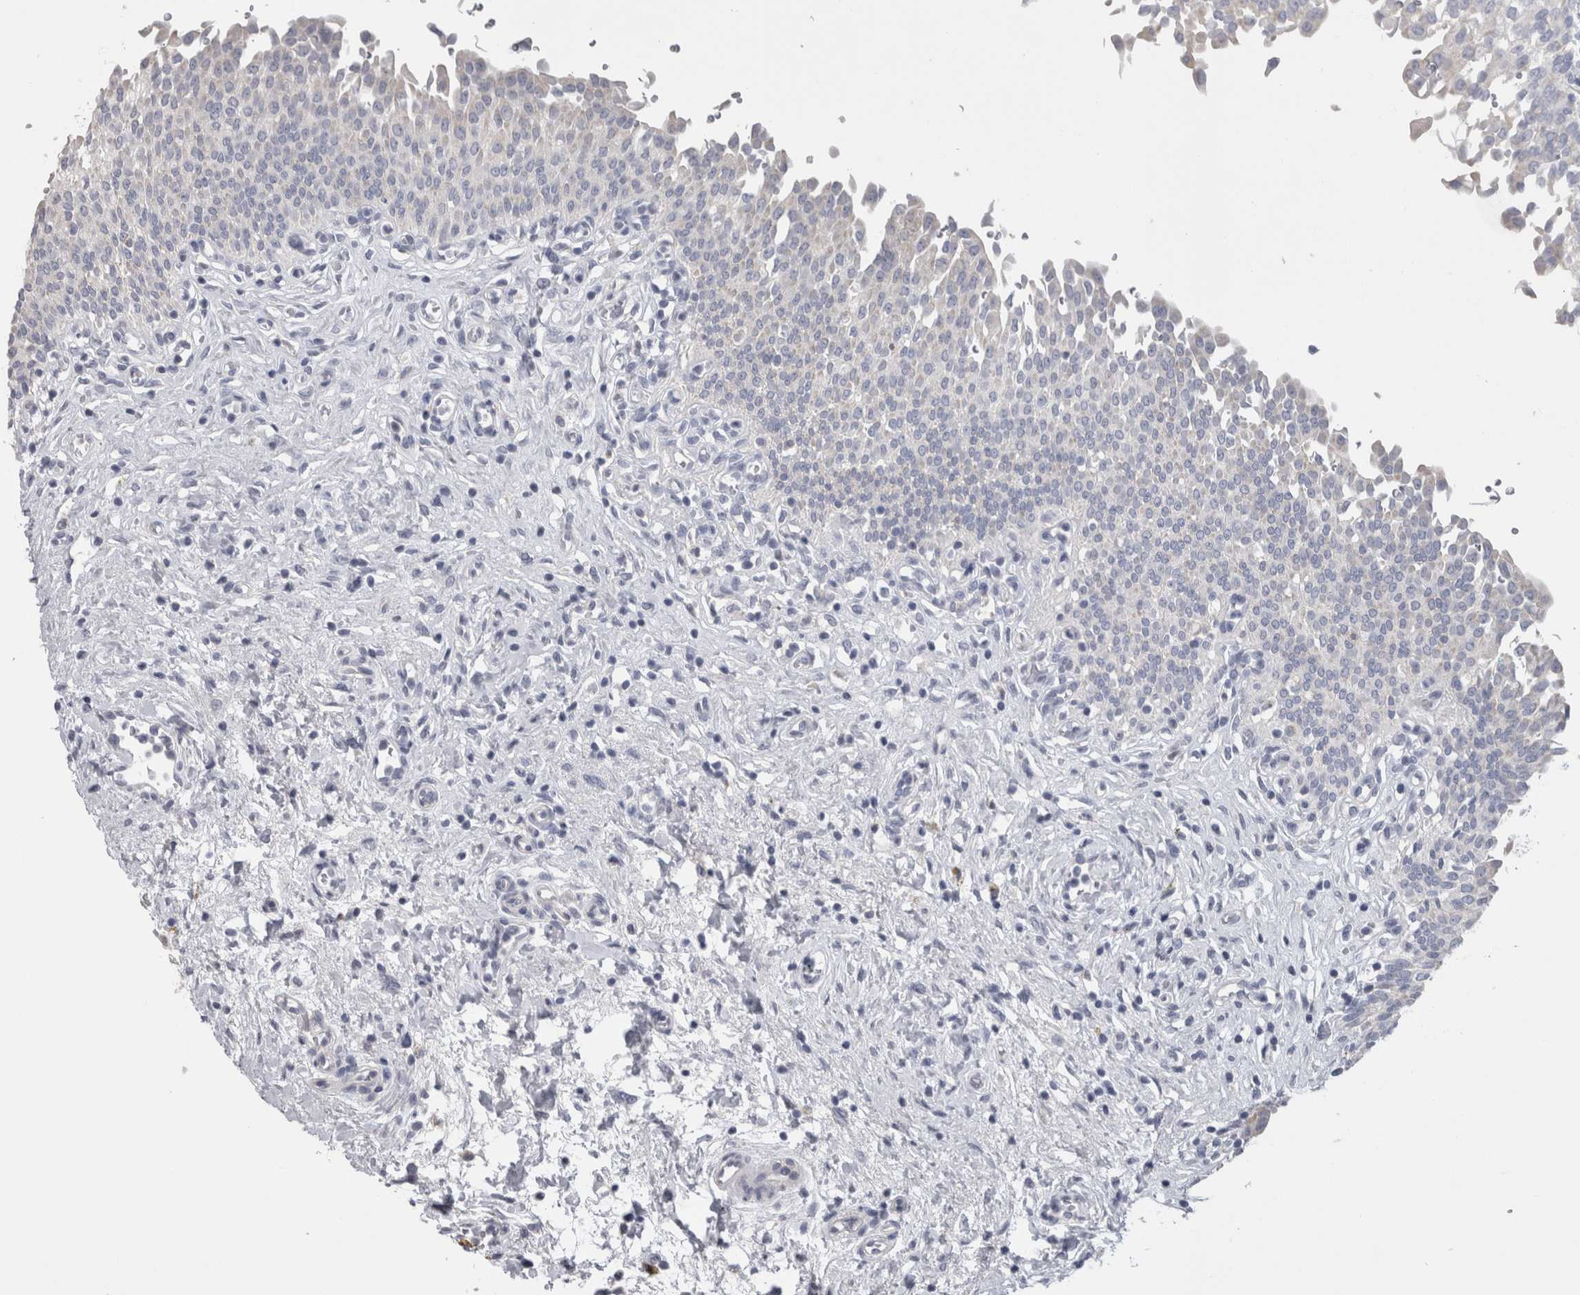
{"staining": {"intensity": "weak", "quantity": "<25%", "location": "cytoplasmic/membranous"}, "tissue": "urinary bladder", "cell_type": "Urothelial cells", "image_type": "normal", "snomed": [{"axis": "morphology", "description": "Urothelial carcinoma, High grade"}, {"axis": "topography", "description": "Urinary bladder"}], "caption": "The micrograph shows no significant staining in urothelial cells of urinary bladder.", "gene": "DHRS4", "patient": {"sex": "male", "age": 46}}